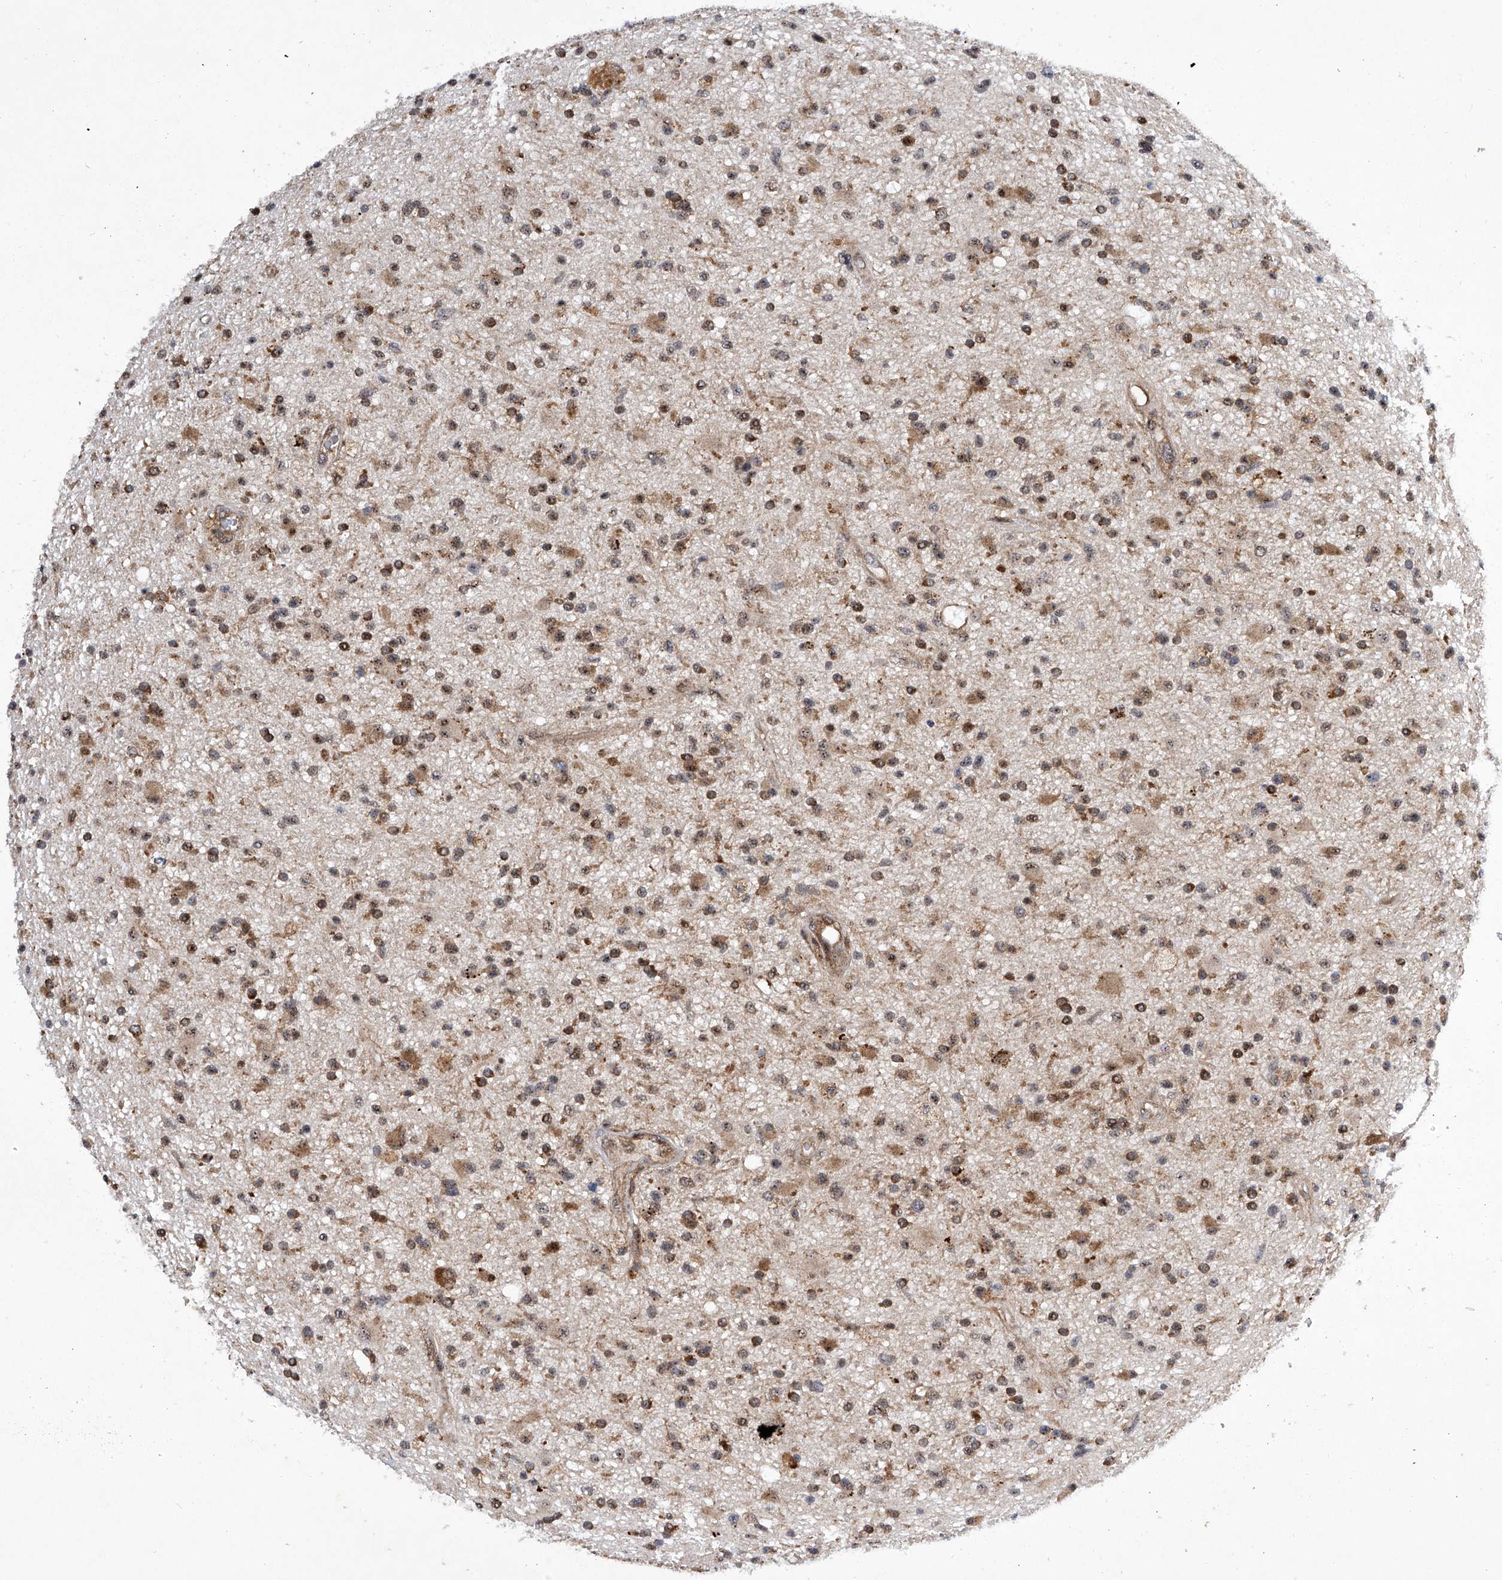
{"staining": {"intensity": "moderate", "quantity": ">75%", "location": "cytoplasmic/membranous,nuclear"}, "tissue": "glioma", "cell_type": "Tumor cells", "image_type": "cancer", "snomed": [{"axis": "morphology", "description": "Glioma, malignant, High grade"}, {"axis": "topography", "description": "Brain"}], "caption": "A photomicrograph of glioma stained for a protein displays moderate cytoplasmic/membranous and nuclear brown staining in tumor cells. Nuclei are stained in blue.", "gene": "CISH", "patient": {"sex": "male", "age": 33}}